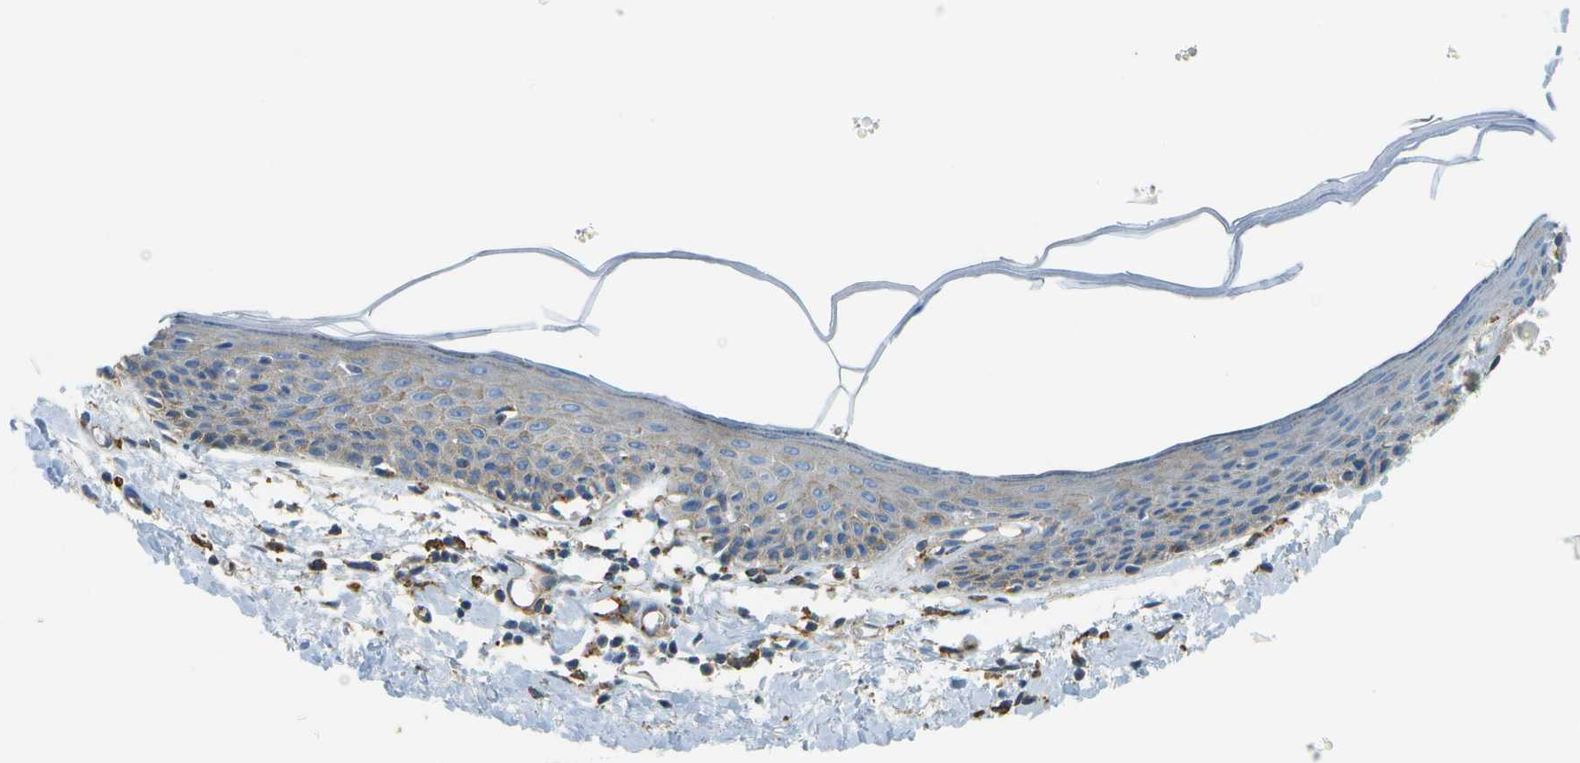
{"staining": {"intensity": "moderate", "quantity": "<25%", "location": "cytoplasmic/membranous"}, "tissue": "skin", "cell_type": "Epidermal cells", "image_type": "normal", "snomed": [{"axis": "morphology", "description": "Normal tissue, NOS"}, {"axis": "topography", "description": "Vulva"}], "caption": "Protein expression analysis of unremarkable human skin reveals moderate cytoplasmic/membranous positivity in approximately <25% of epidermal cells. (IHC, brightfield microscopy, high magnification).", "gene": "CLTC", "patient": {"sex": "female", "age": 54}}